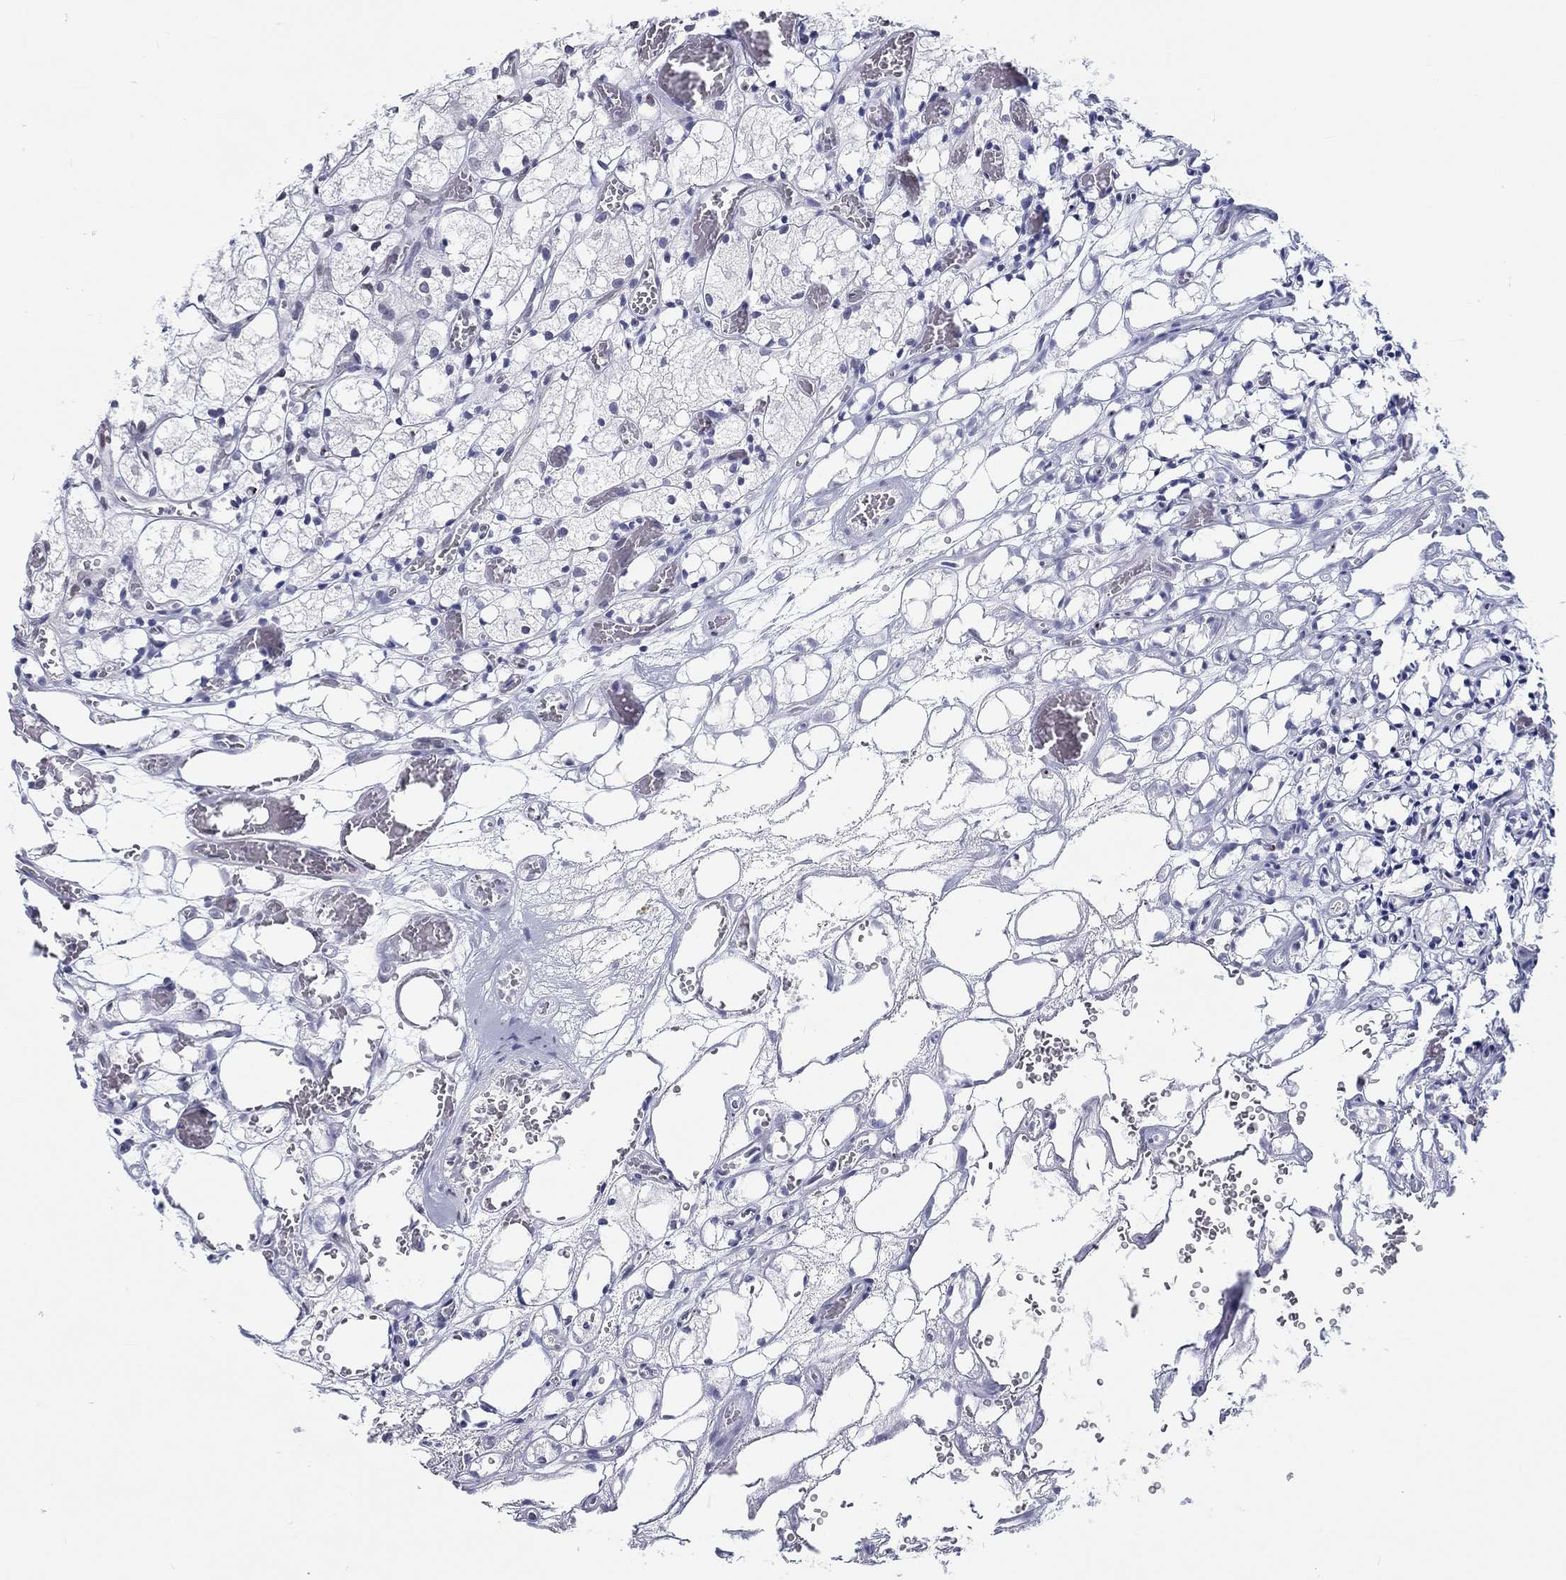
{"staining": {"intensity": "negative", "quantity": "none", "location": "none"}, "tissue": "renal cancer", "cell_type": "Tumor cells", "image_type": "cancer", "snomed": [{"axis": "morphology", "description": "Adenocarcinoma, NOS"}, {"axis": "topography", "description": "Kidney"}], "caption": "DAB (3,3'-diaminobenzidine) immunohistochemical staining of renal cancer demonstrates no significant positivity in tumor cells. Brightfield microscopy of immunohistochemistry stained with DAB (brown) and hematoxylin (blue), captured at high magnification.", "gene": "CRYGD", "patient": {"sex": "female", "age": 69}}